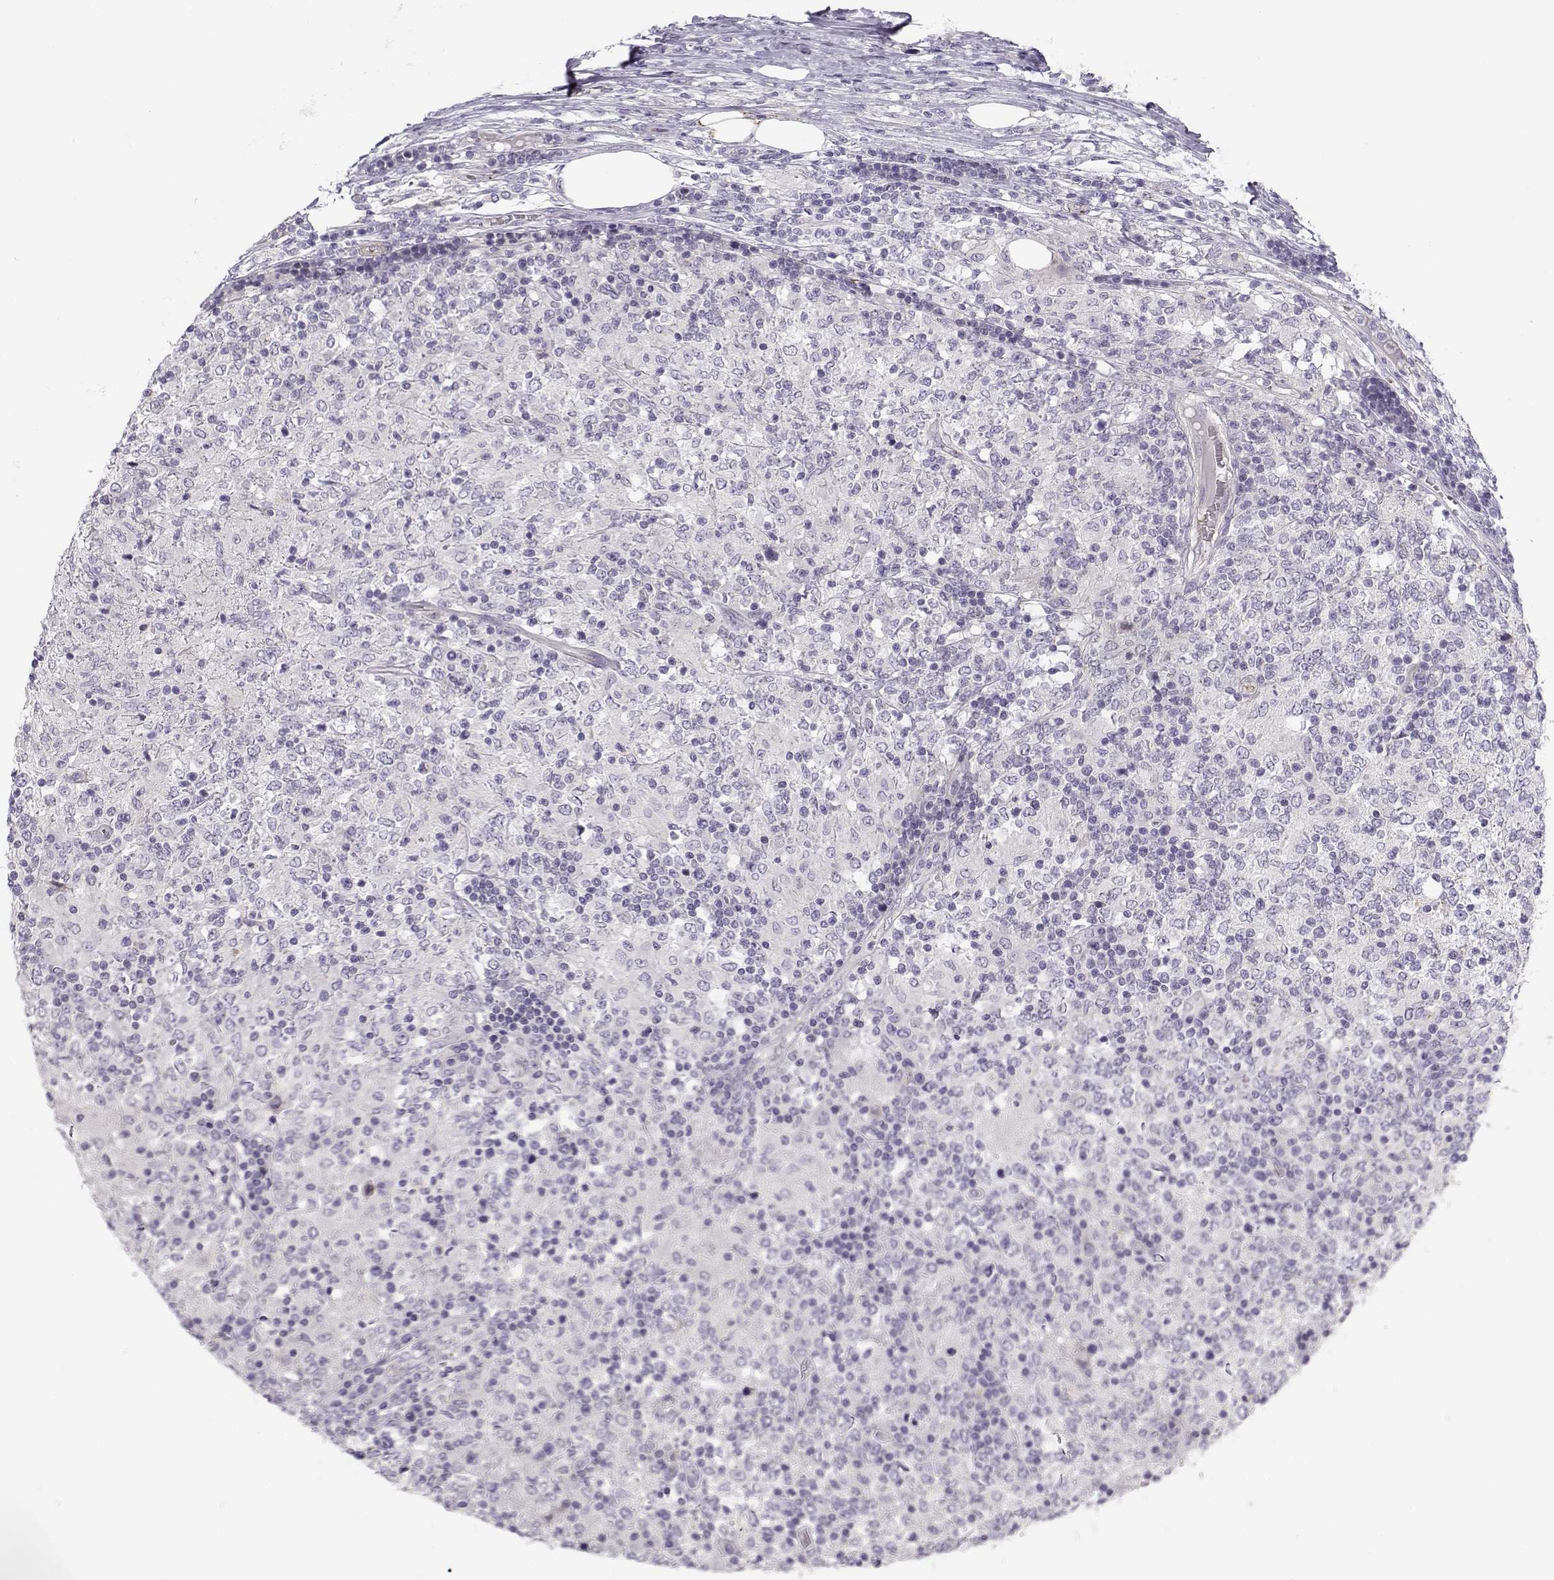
{"staining": {"intensity": "negative", "quantity": "none", "location": "none"}, "tissue": "lymphoma", "cell_type": "Tumor cells", "image_type": "cancer", "snomed": [{"axis": "morphology", "description": "Malignant lymphoma, non-Hodgkin's type, High grade"}, {"axis": "topography", "description": "Lymph node"}], "caption": "High-grade malignant lymphoma, non-Hodgkin's type was stained to show a protein in brown. There is no significant staining in tumor cells.", "gene": "MYO1A", "patient": {"sex": "female", "age": 84}}